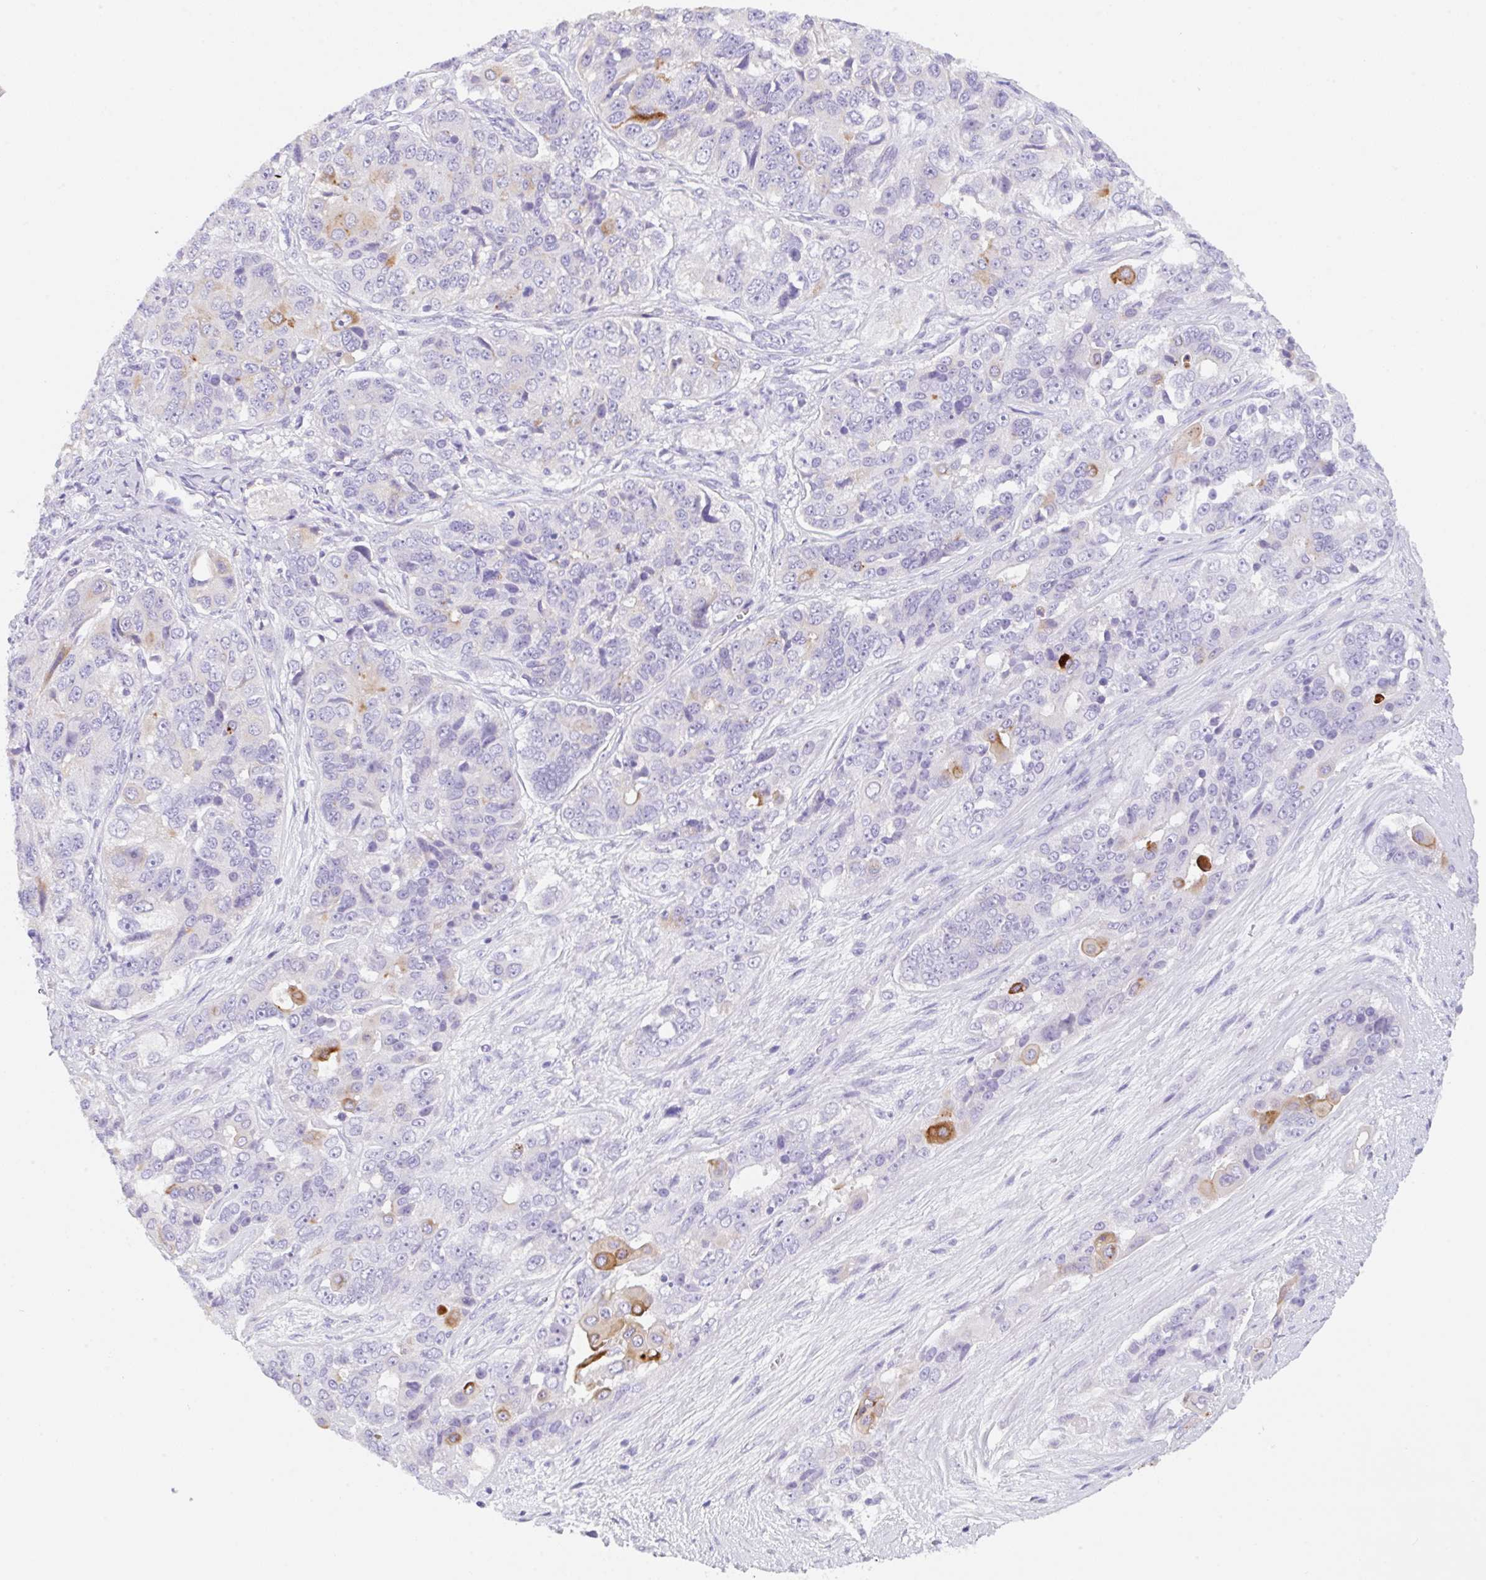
{"staining": {"intensity": "moderate", "quantity": "<25%", "location": "cytoplasmic/membranous"}, "tissue": "ovarian cancer", "cell_type": "Tumor cells", "image_type": "cancer", "snomed": [{"axis": "morphology", "description": "Carcinoma, endometroid"}, {"axis": "topography", "description": "Ovary"}], "caption": "Moderate cytoplasmic/membranous staining is present in approximately <25% of tumor cells in endometroid carcinoma (ovarian). (Brightfield microscopy of DAB IHC at high magnification).", "gene": "KLK8", "patient": {"sex": "female", "age": 51}}